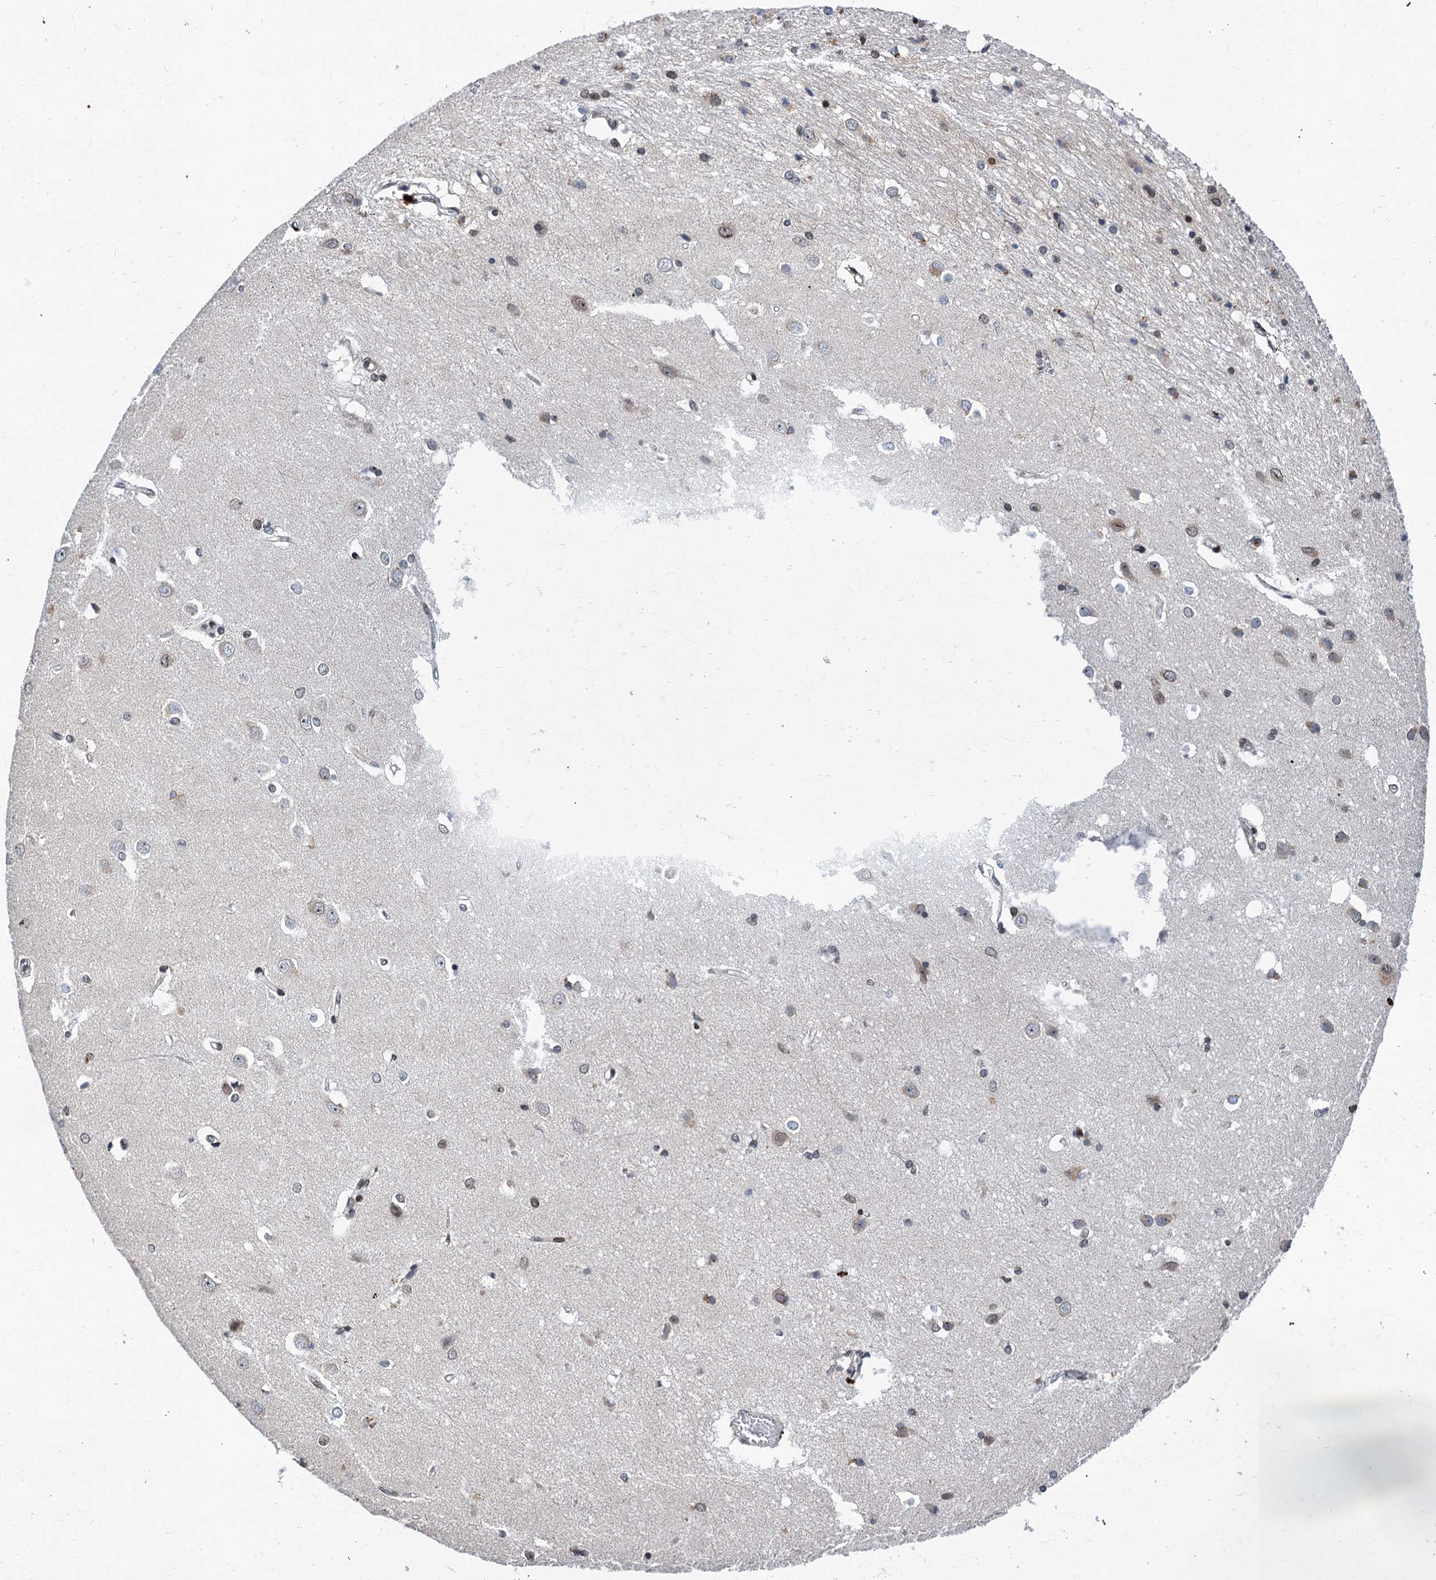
{"staining": {"intensity": "negative", "quantity": "none", "location": "none"}, "tissue": "caudate", "cell_type": "Glial cells", "image_type": "normal", "snomed": [{"axis": "morphology", "description": "Normal tissue, NOS"}, {"axis": "topography", "description": "Lateral ventricle wall"}], "caption": "This image is of benign caudate stained with immunohistochemistry (IHC) to label a protein in brown with the nuclei are counter-stained blue. There is no expression in glial cells. (Stains: DAB (3,3'-diaminobenzidine) immunohistochemistry (IHC) with hematoxylin counter stain, Microscopy: brightfield microscopy at high magnification).", "gene": "FAM217B", "patient": {"sex": "male", "age": 37}}